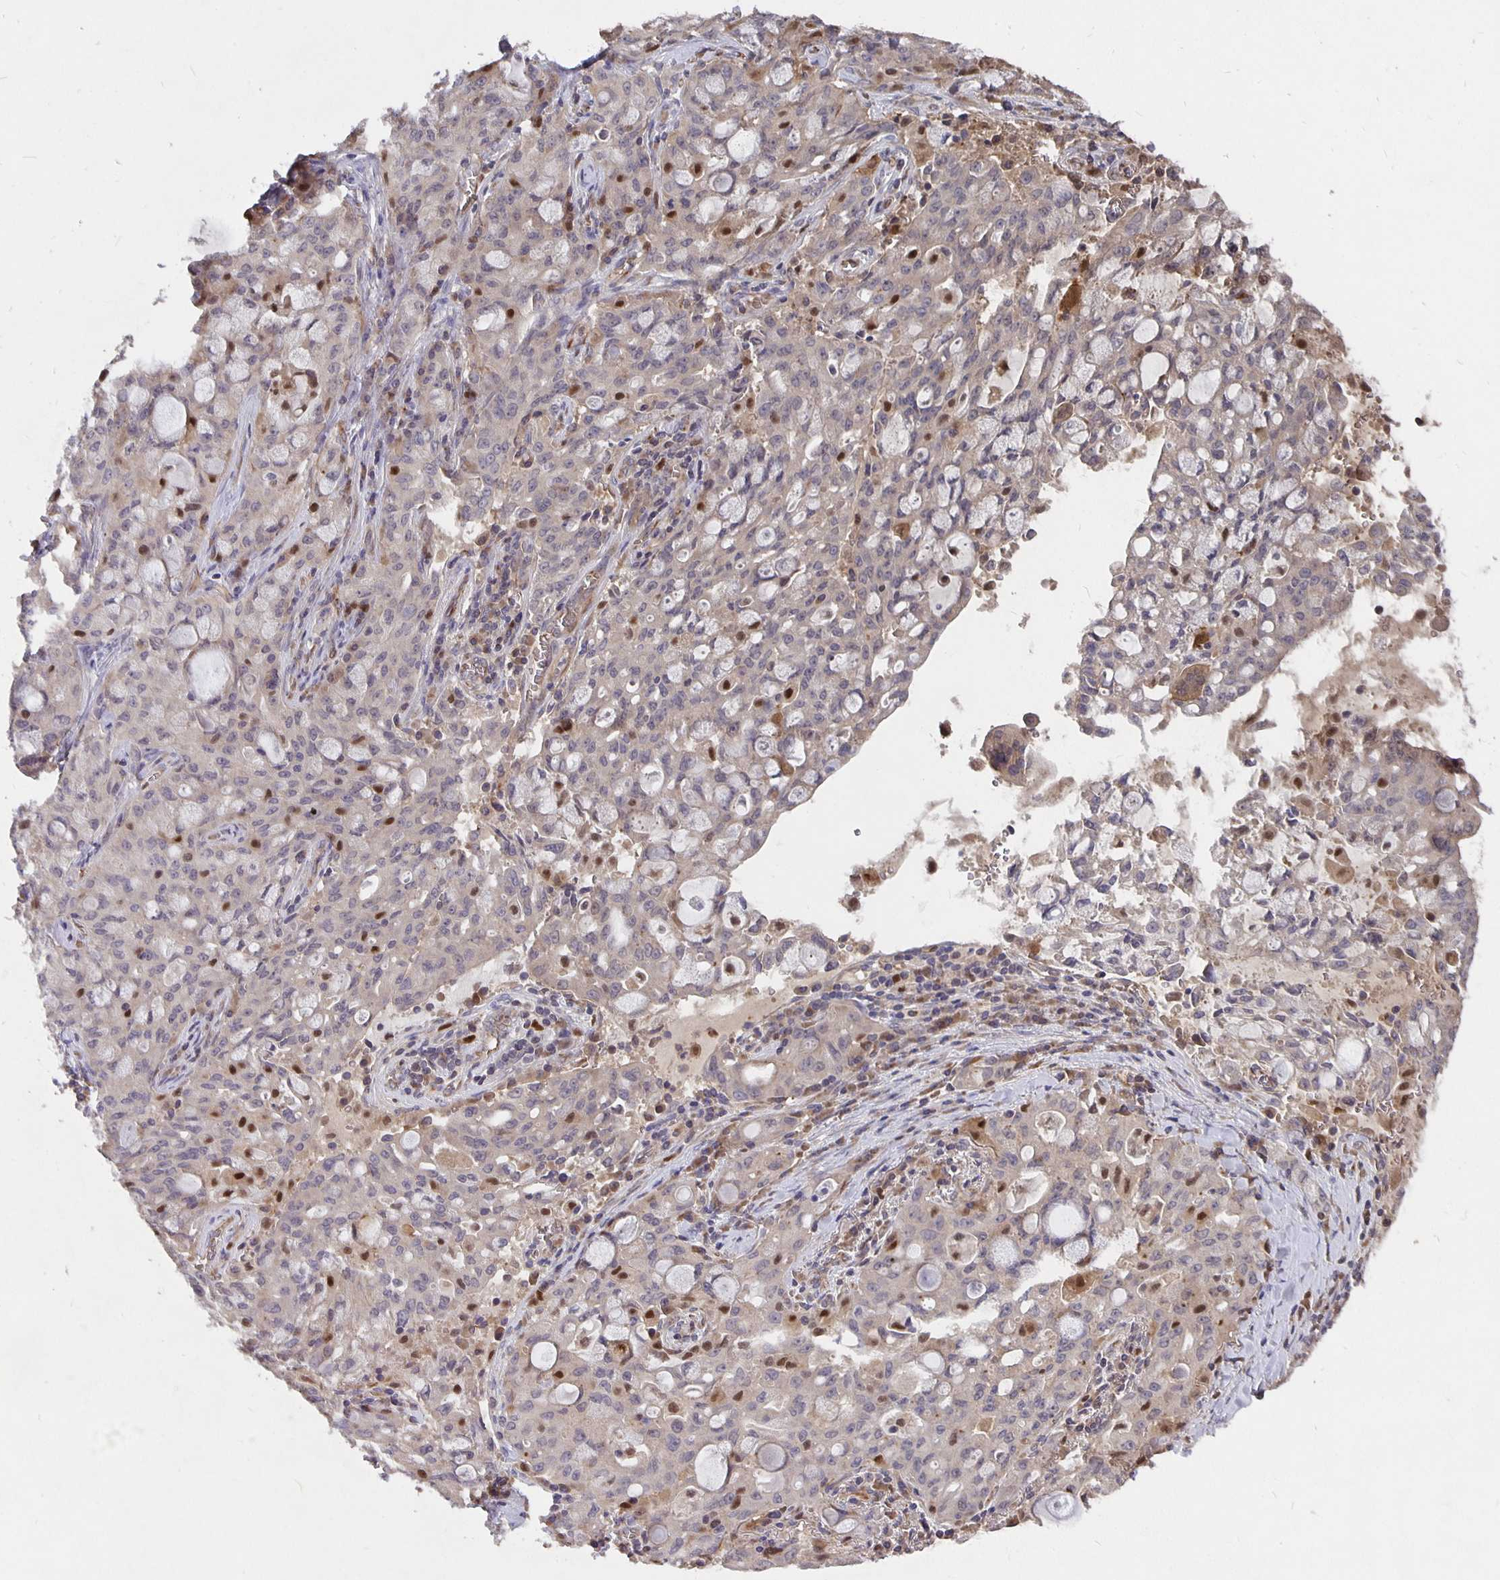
{"staining": {"intensity": "negative", "quantity": "none", "location": "none"}, "tissue": "lung cancer", "cell_type": "Tumor cells", "image_type": "cancer", "snomed": [{"axis": "morphology", "description": "Adenocarcinoma, NOS"}, {"axis": "topography", "description": "Lung"}], "caption": "Immunohistochemistry micrograph of lung adenocarcinoma stained for a protein (brown), which displays no expression in tumor cells.", "gene": "NOG", "patient": {"sex": "female", "age": 44}}